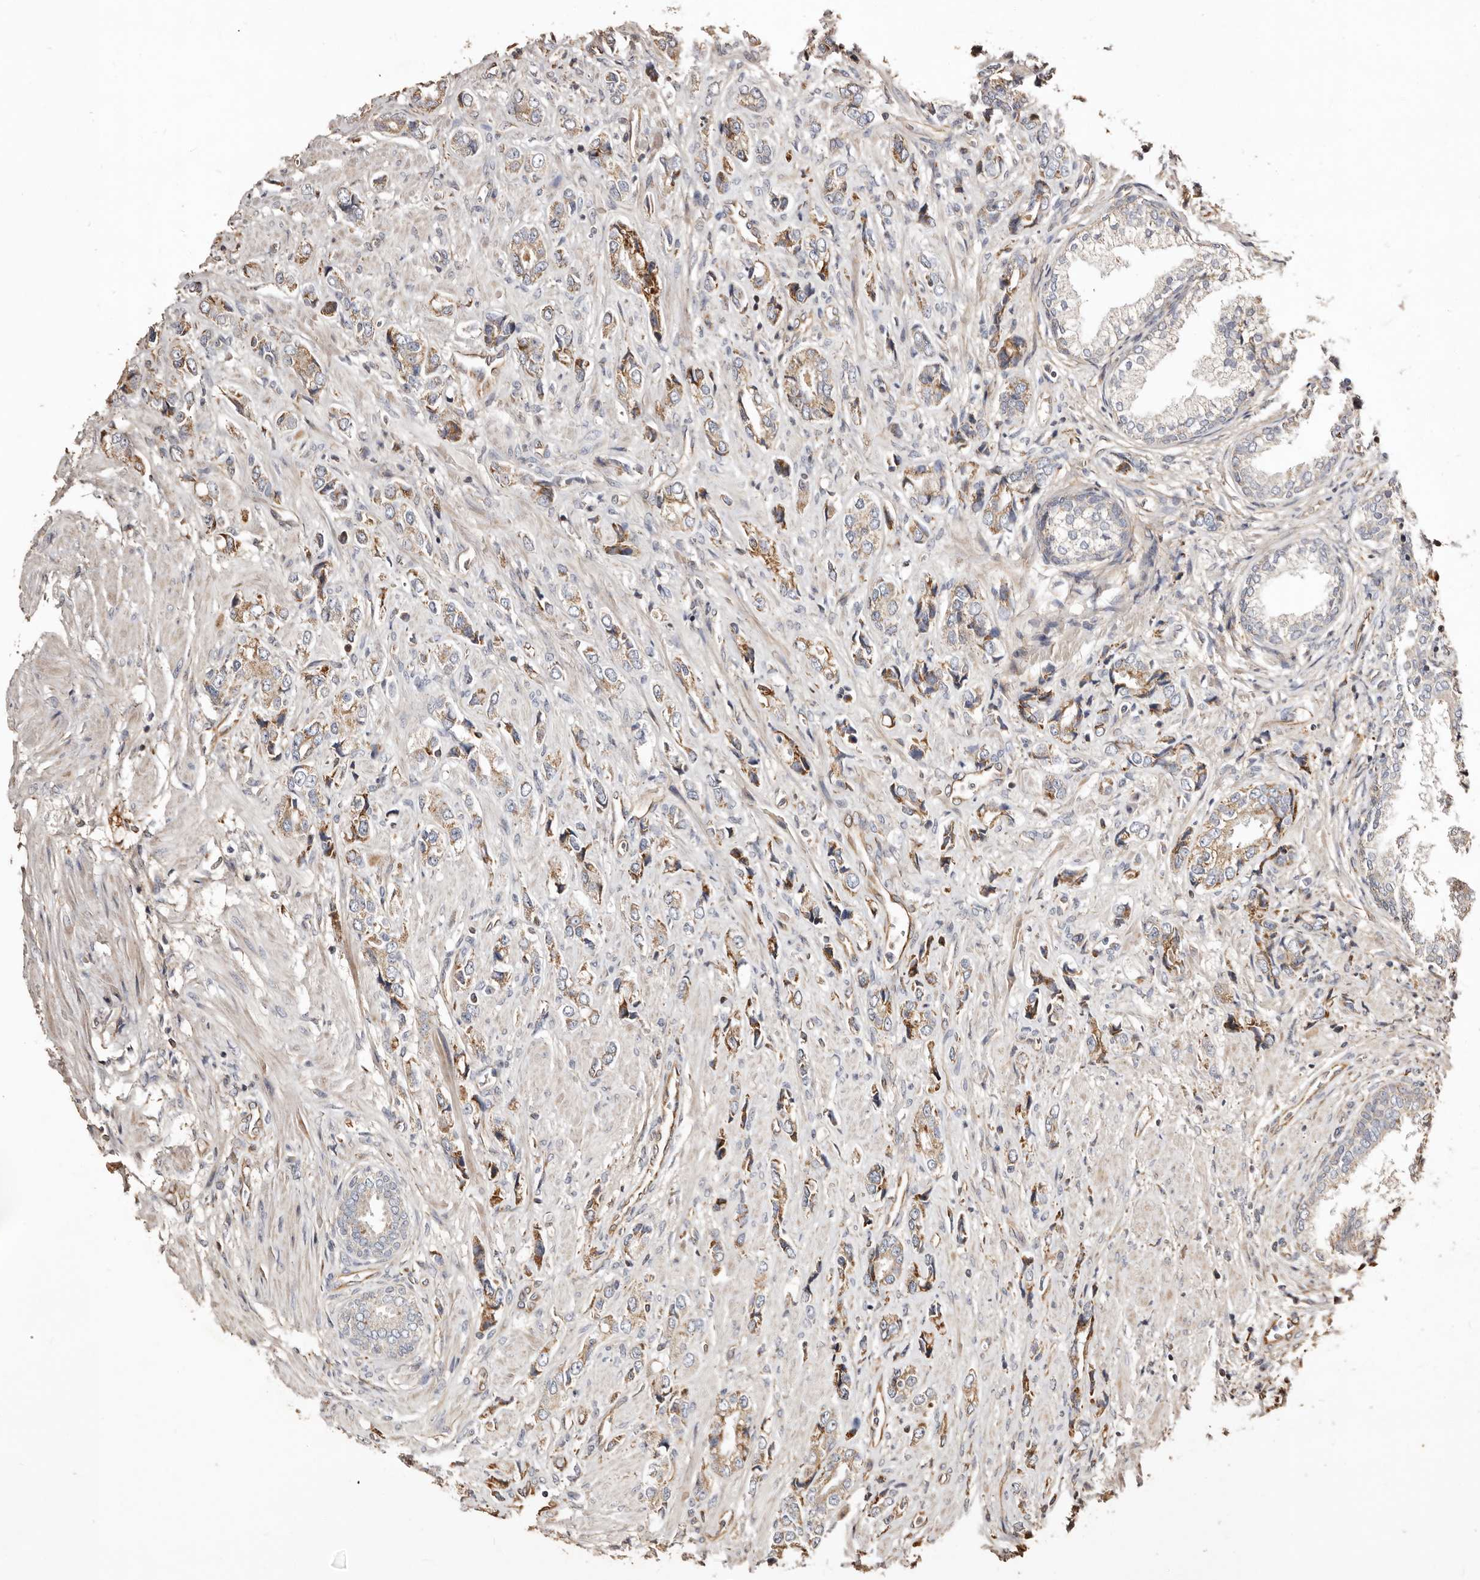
{"staining": {"intensity": "moderate", "quantity": ">75%", "location": "cytoplasmic/membranous"}, "tissue": "prostate cancer", "cell_type": "Tumor cells", "image_type": "cancer", "snomed": [{"axis": "morphology", "description": "Adenocarcinoma, High grade"}, {"axis": "topography", "description": "Prostate"}], "caption": "Tumor cells exhibit medium levels of moderate cytoplasmic/membranous expression in about >75% of cells in human adenocarcinoma (high-grade) (prostate).", "gene": "MACC1", "patient": {"sex": "male", "age": 61}}